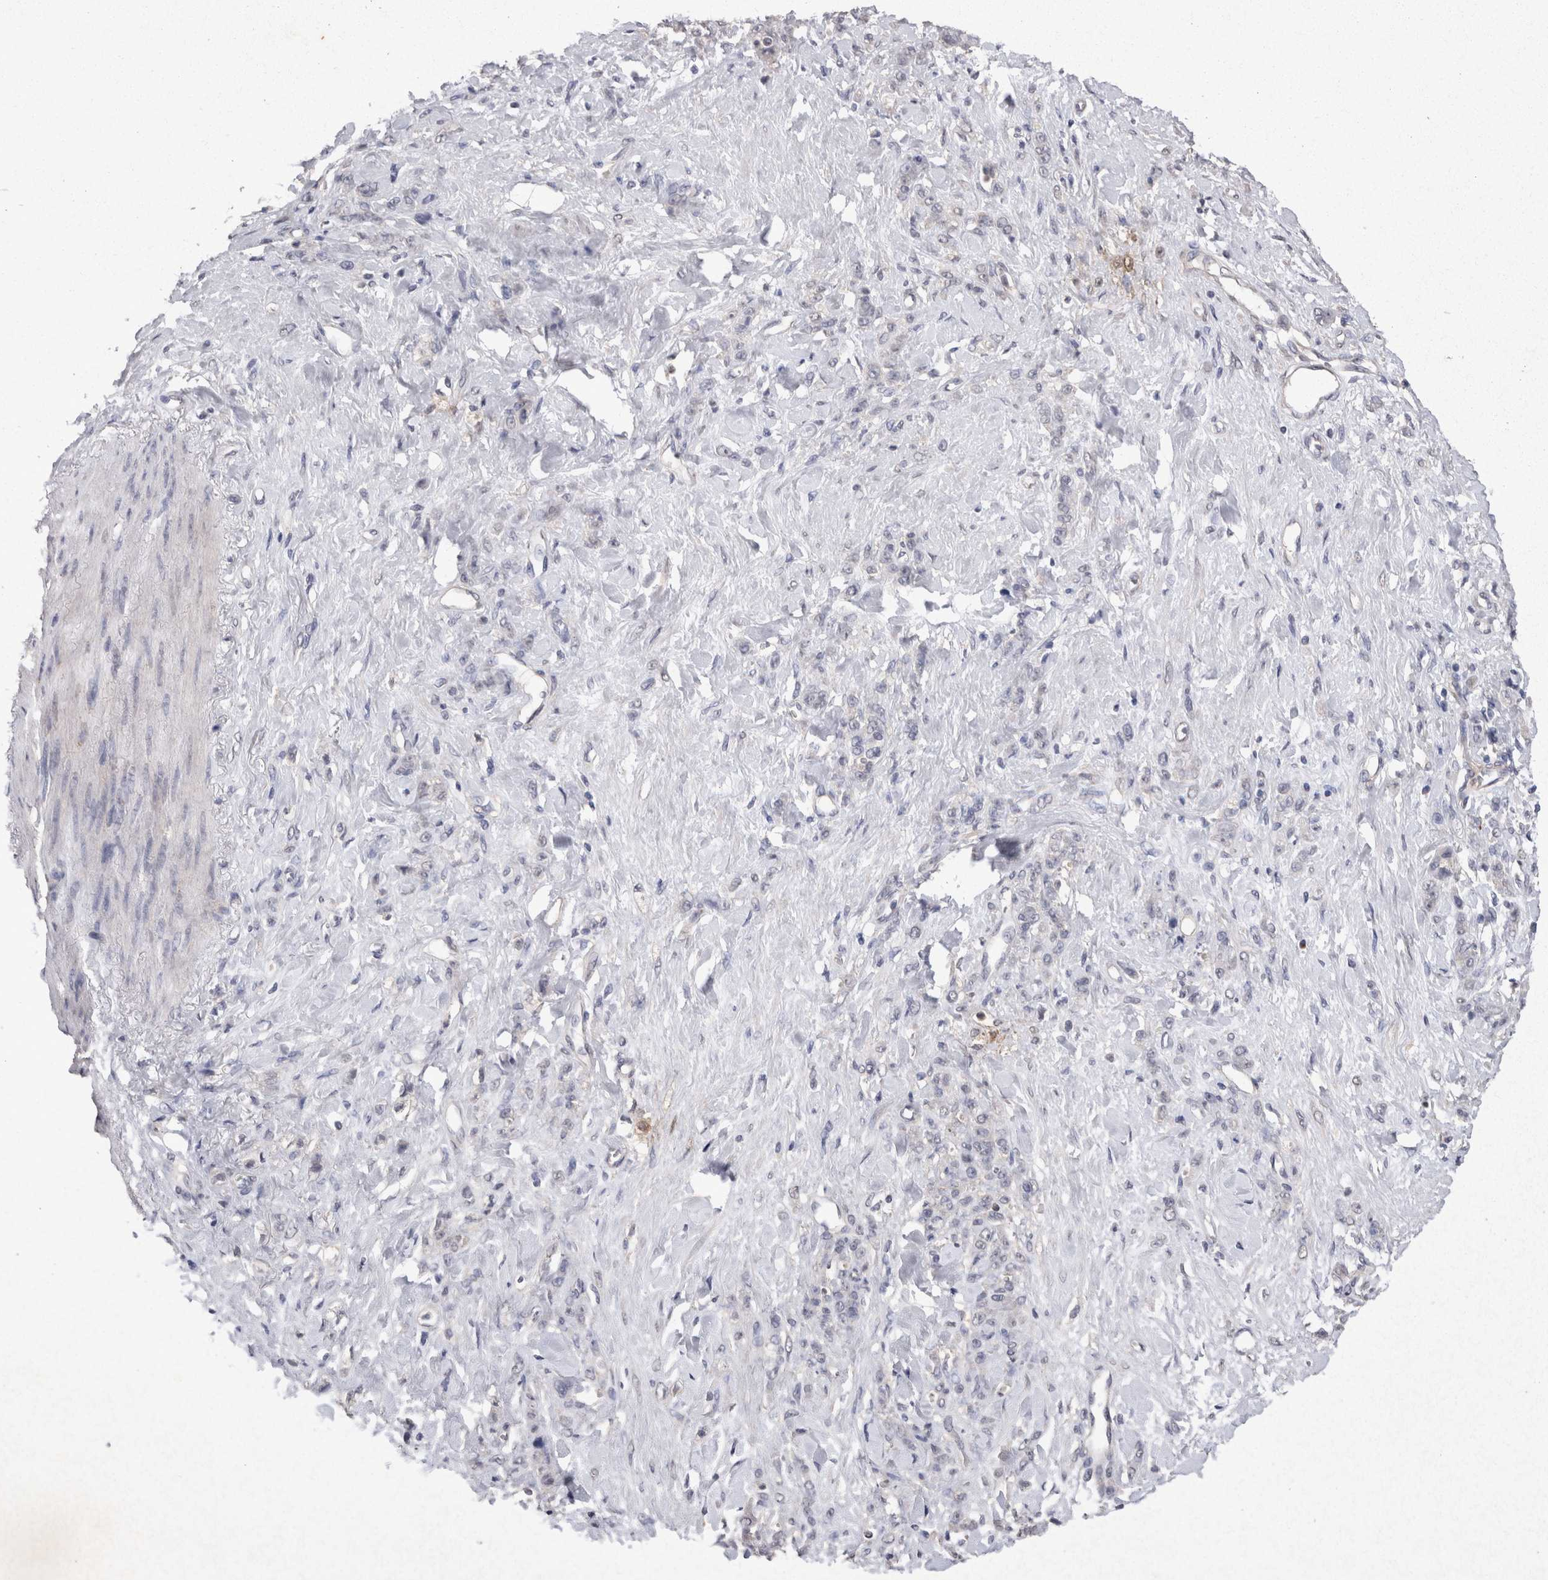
{"staining": {"intensity": "negative", "quantity": "none", "location": "none"}, "tissue": "stomach cancer", "cell_type": "Tumor cells", "image_type": "cancer", "snomed": [{"axis": "morphology", "description": "Adenocarcinoma, NOS"}, {"axis": "topography", "description": "Stomach"}], "caption": "Immunohistochemistry (IHC) of stomach cancer shows no staining in tumor cells.", "gene": "CDH6", "patient": {"sex": "male", "age": 82}}